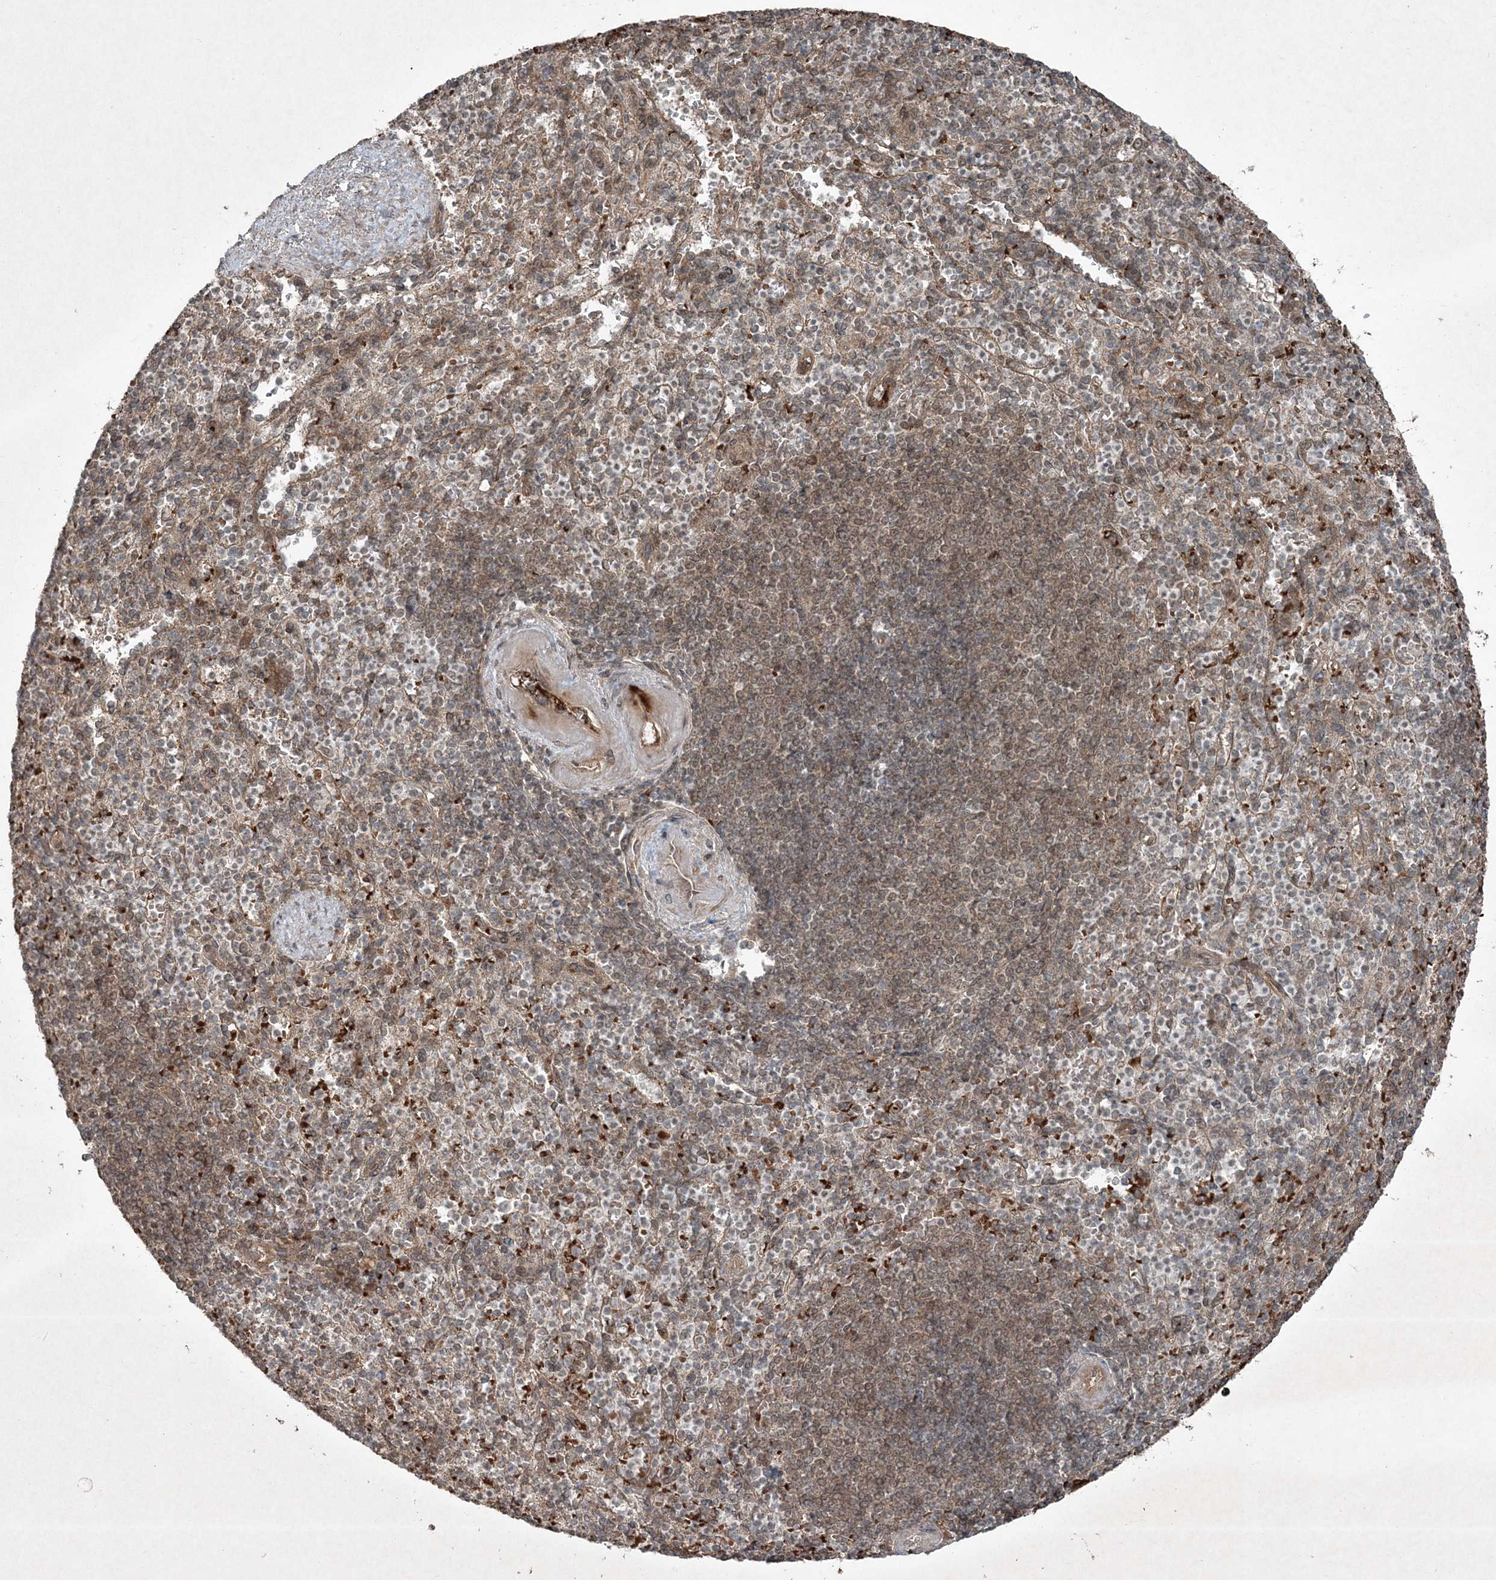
{"staining": {"intensity": "moderate", "quantity": "25%-75%", "location": "cytoplasmic/membranous,nuclear"}, "tissue": "spleen", "cell_type": "Cells in red pulp", "image_type": "normal", "snomed": [{"axis": "morphology", "description": "Normal tissue, NOS"}, {"axis": "topography", "description": "Spleen"}], "caption": "Immunohistochemical staining of benign spleen shows medium levels of moderate cytoplasmic/membranous,nuclear expression in about 25%-75% of cells in red pulp.", "gene": "FBXL17", "patient": {"sex": "female", "age": 74}}